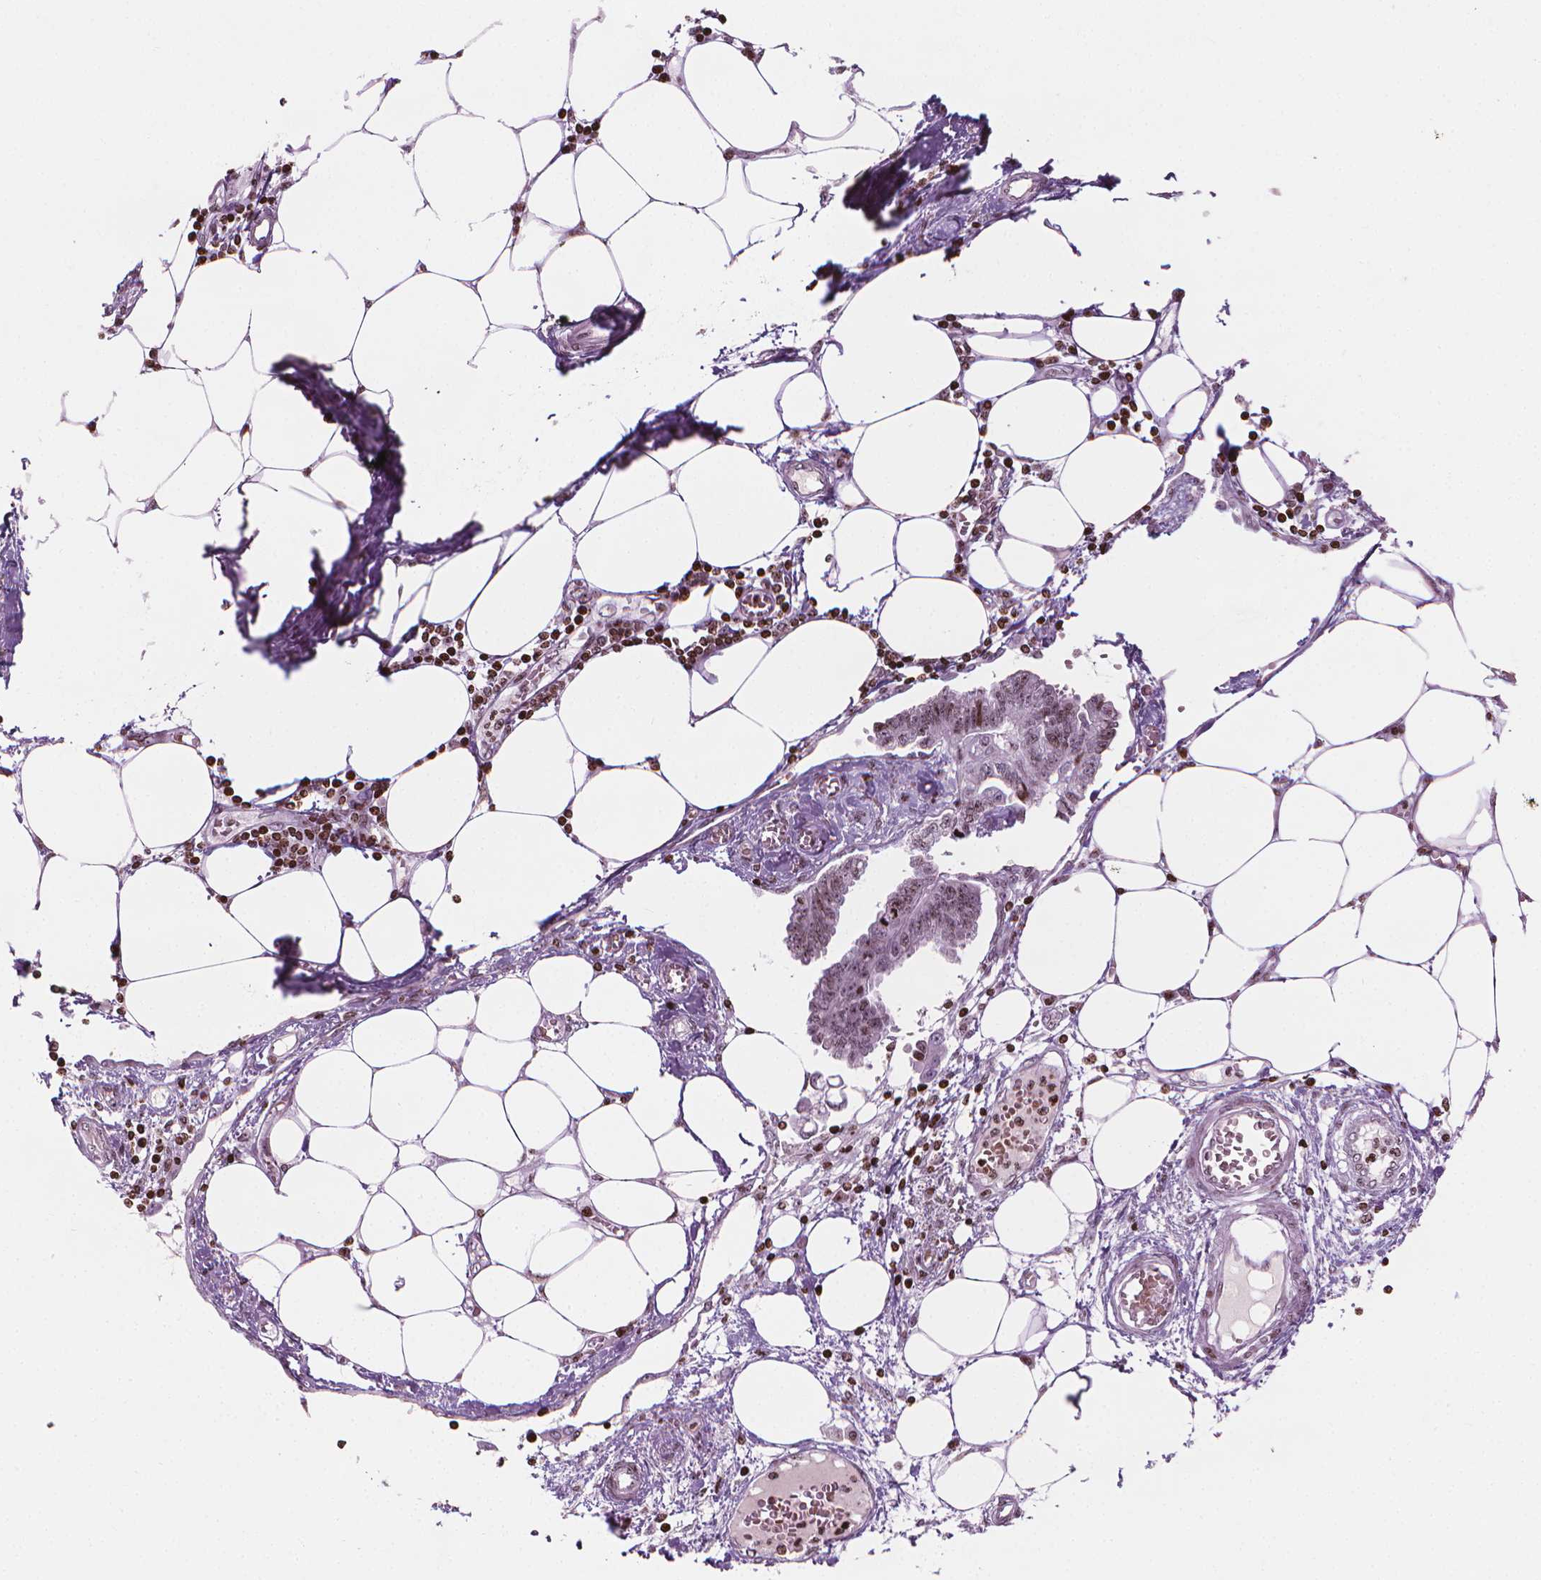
{"staining": {"intensity": "weak", "quantity": "25%-75%", "location": "nuclear"}, "tissue": "endometrial cancer", "cell_type": "Tumor cells", "image_type": "cancer", "snomed": [{"axis": "morphology", "description": "Adenocarcinoma, NOS"}, {"axis": "morphology", "description": "Adenocarcinoma, metastatic, NOS"}, {"axis": "topography", "description": "Adipose tissue"}, {"axis": "topography", "description": "Endometrium"}], "caption": "IHC histopathology image of neoplastic tissue: human metastatic adenocarcinoma (endometrial) stained using IHC reveals low levels of weak protein expression localized specifically in the nuclear of tumor cells, appearing as a nuclear brown color.", "gene": "PIP4K2A", "patient": {"sex": "female", "age": 67}}